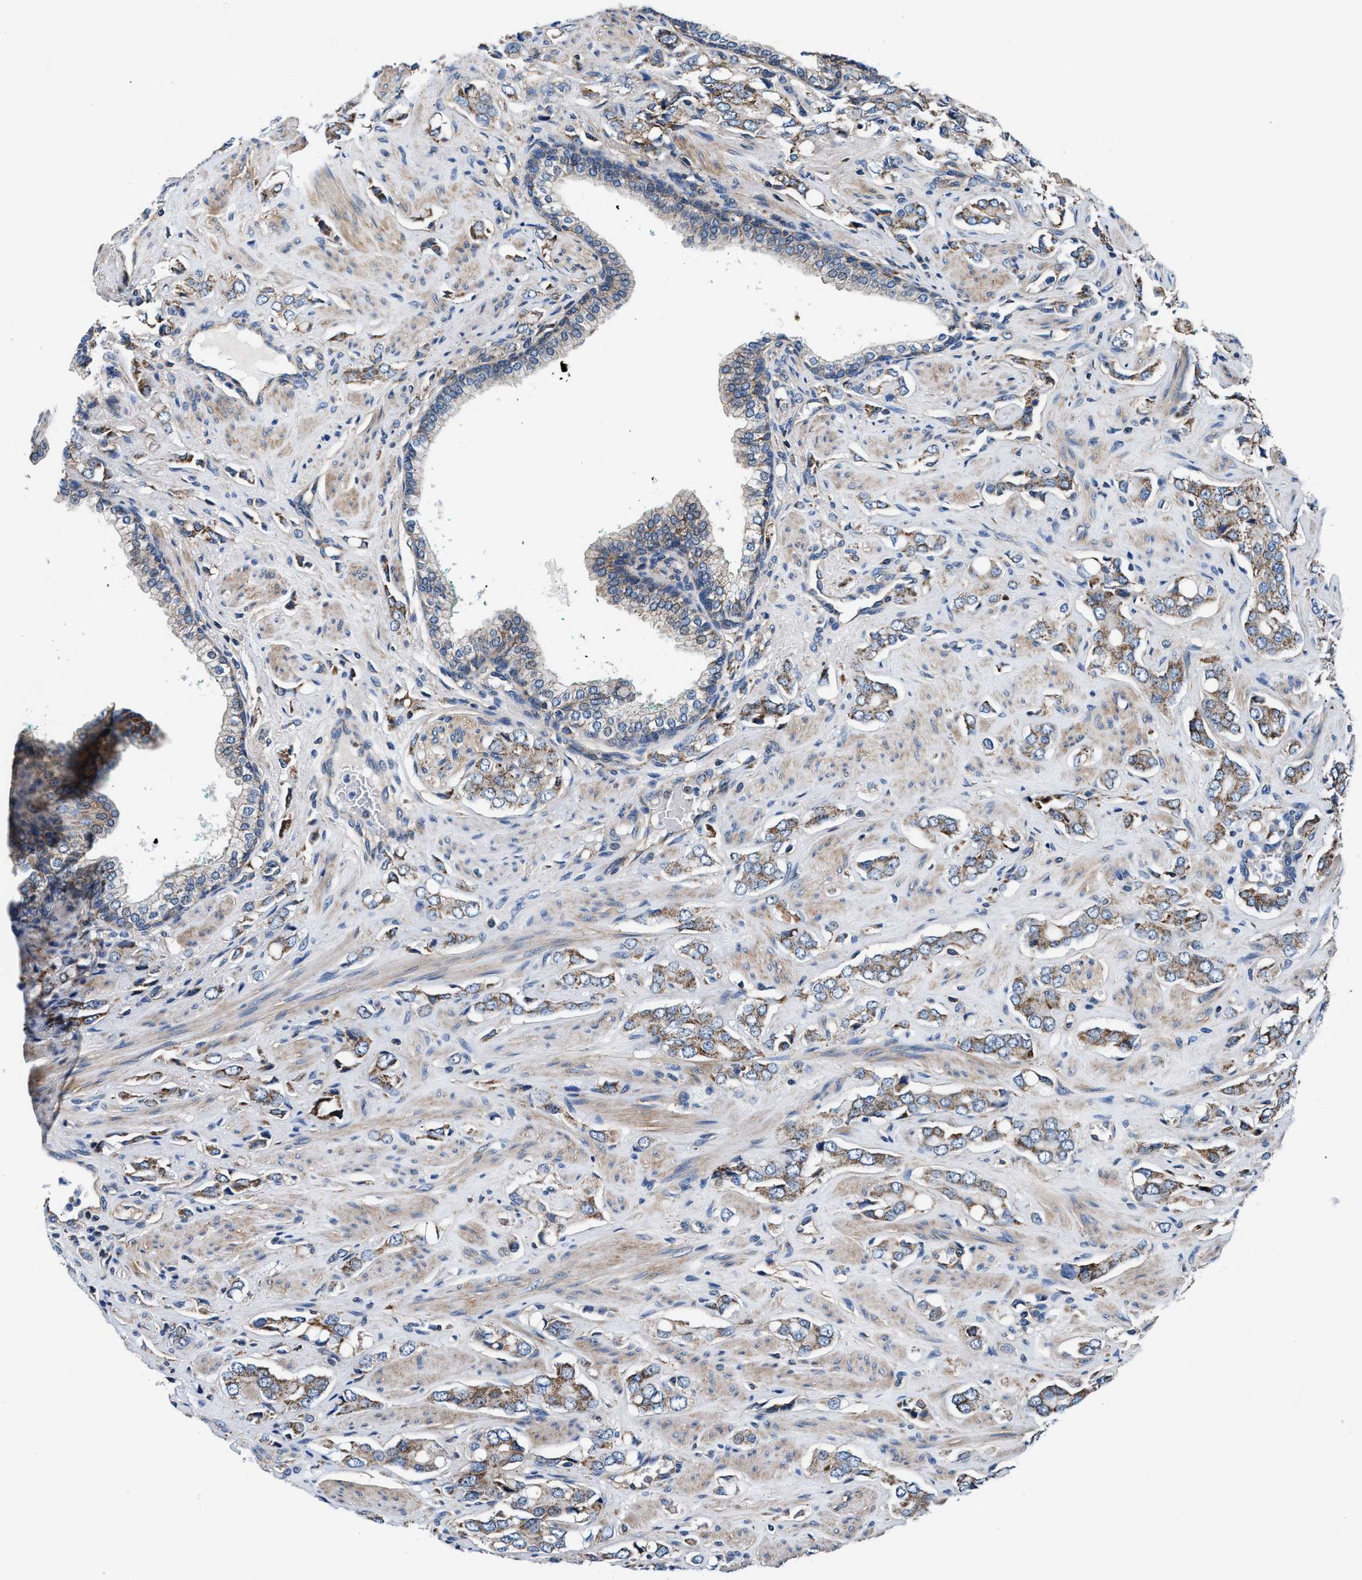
{"staining": {"intensity": "moderate", "quantity": ">75%", "location": "cytoplasmic/membranous"}, "tissue": "prostate cancer", "cell_type": "Tumor cells", "image_type": "cancer", "snomed": [{"axis": "morphology", "description": "Adenocarcinoma, High grade"}, {"axis": "topography", "description": "Prostate"}], "caption": "Immunohistochemical staining of human prostate cancer displays medium levels of moderate cytoplasmic/membranous protein staining in approximately >75% of tumor cells.", "gene": "NKTR", "patient": {"sex": "male", "age": 52}}